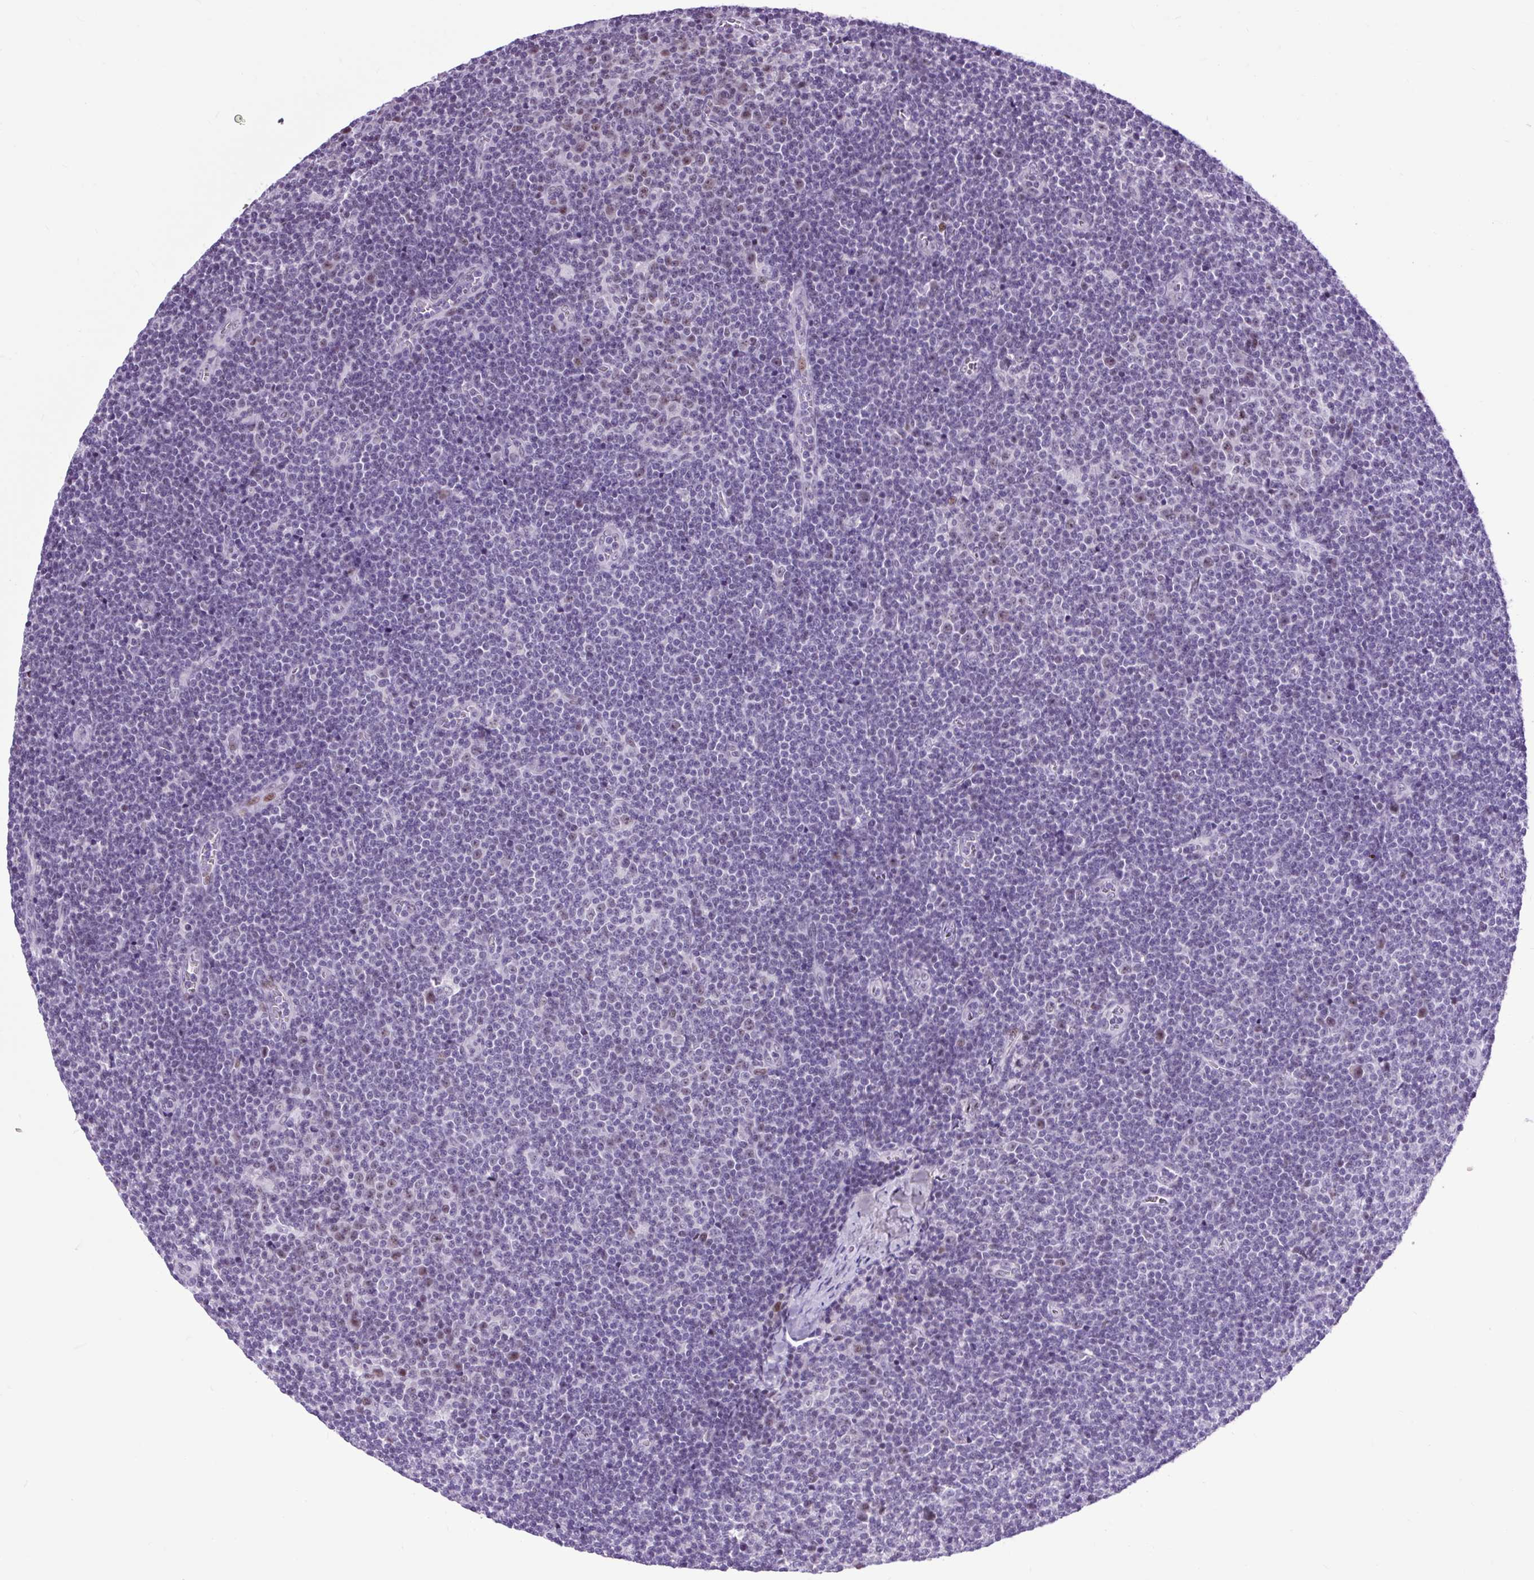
{"staining": {"intensity": "moderate", "quantity": "<25%", "location": "nuclear"}, "tissue": "lymphoma", "cell_type": "Tumor cells", "image_type": "cancer", "snomed": [{"axis": "morphology", "description": "Malignant lymphoma, non-Hodgkin's type, Low grade"}, {"axis": "topography", "description": "Lymph node"}], "caption": "Human lymphoma stained with a brown dye displays moderate nuclear positive staining in about <25% of tumor cells.", "gene": "CLK2", "patient": {"sex": "male", "age": 48}}